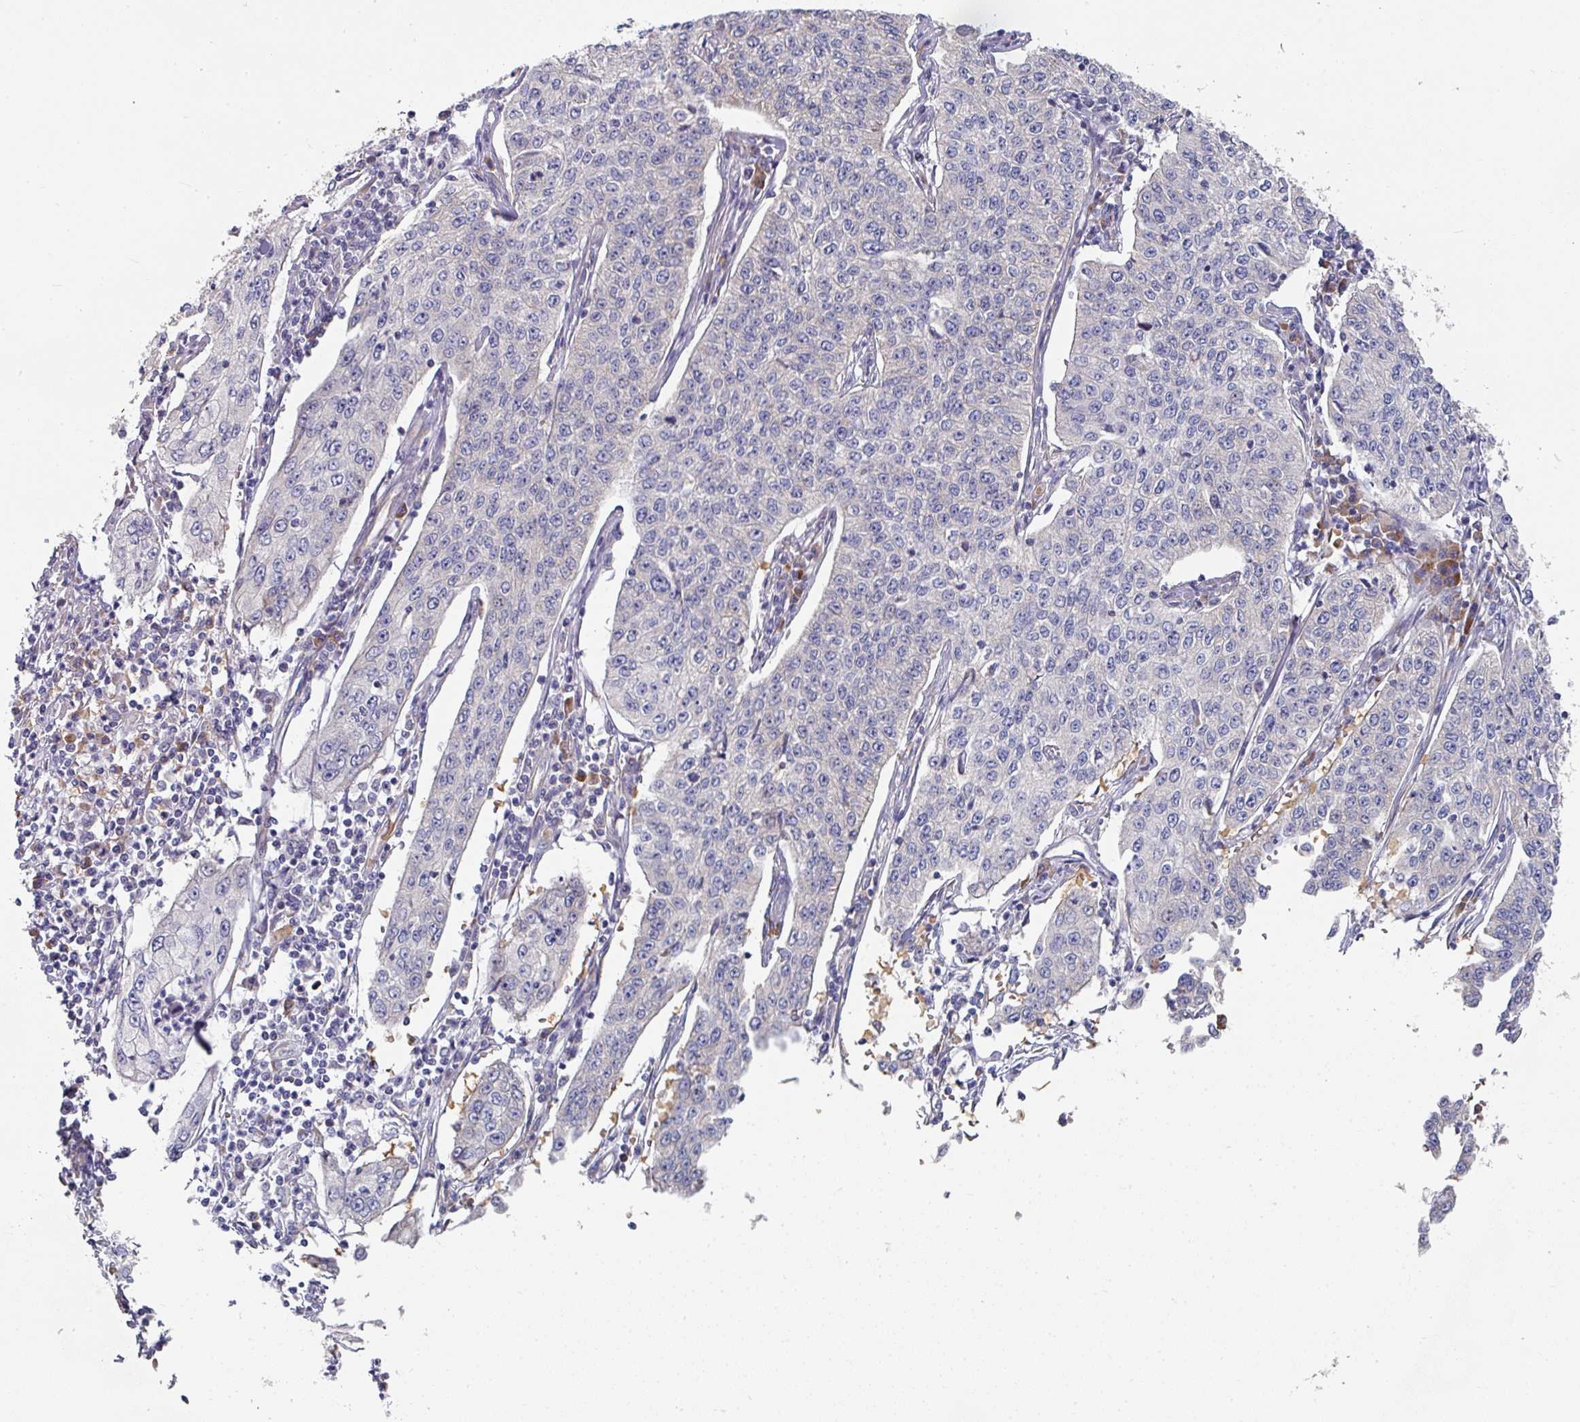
{"staining": {"intensity": "negative", "quantity": "none", "location": "none"}, "tissue": "cervical cancer", "cell_type": "Tumor cells", "image_type": "cancer", "snomed": [{"axis": "morphology", "description": "Squamous cell carcinoma, NOS"}, {"axis": "topography", "description": "Cervix"}], "caption": "Protein analysis of cervical squamous cell carcinoma demonstrates no significant staining in tumor cells. (DAB (3,3'-diaminobenzidine) immunohistochemistry (IHC) with hematoxylin counter stain).", "gene": "PYROXD2", "patient": {"sex": "female", "age": 35}}